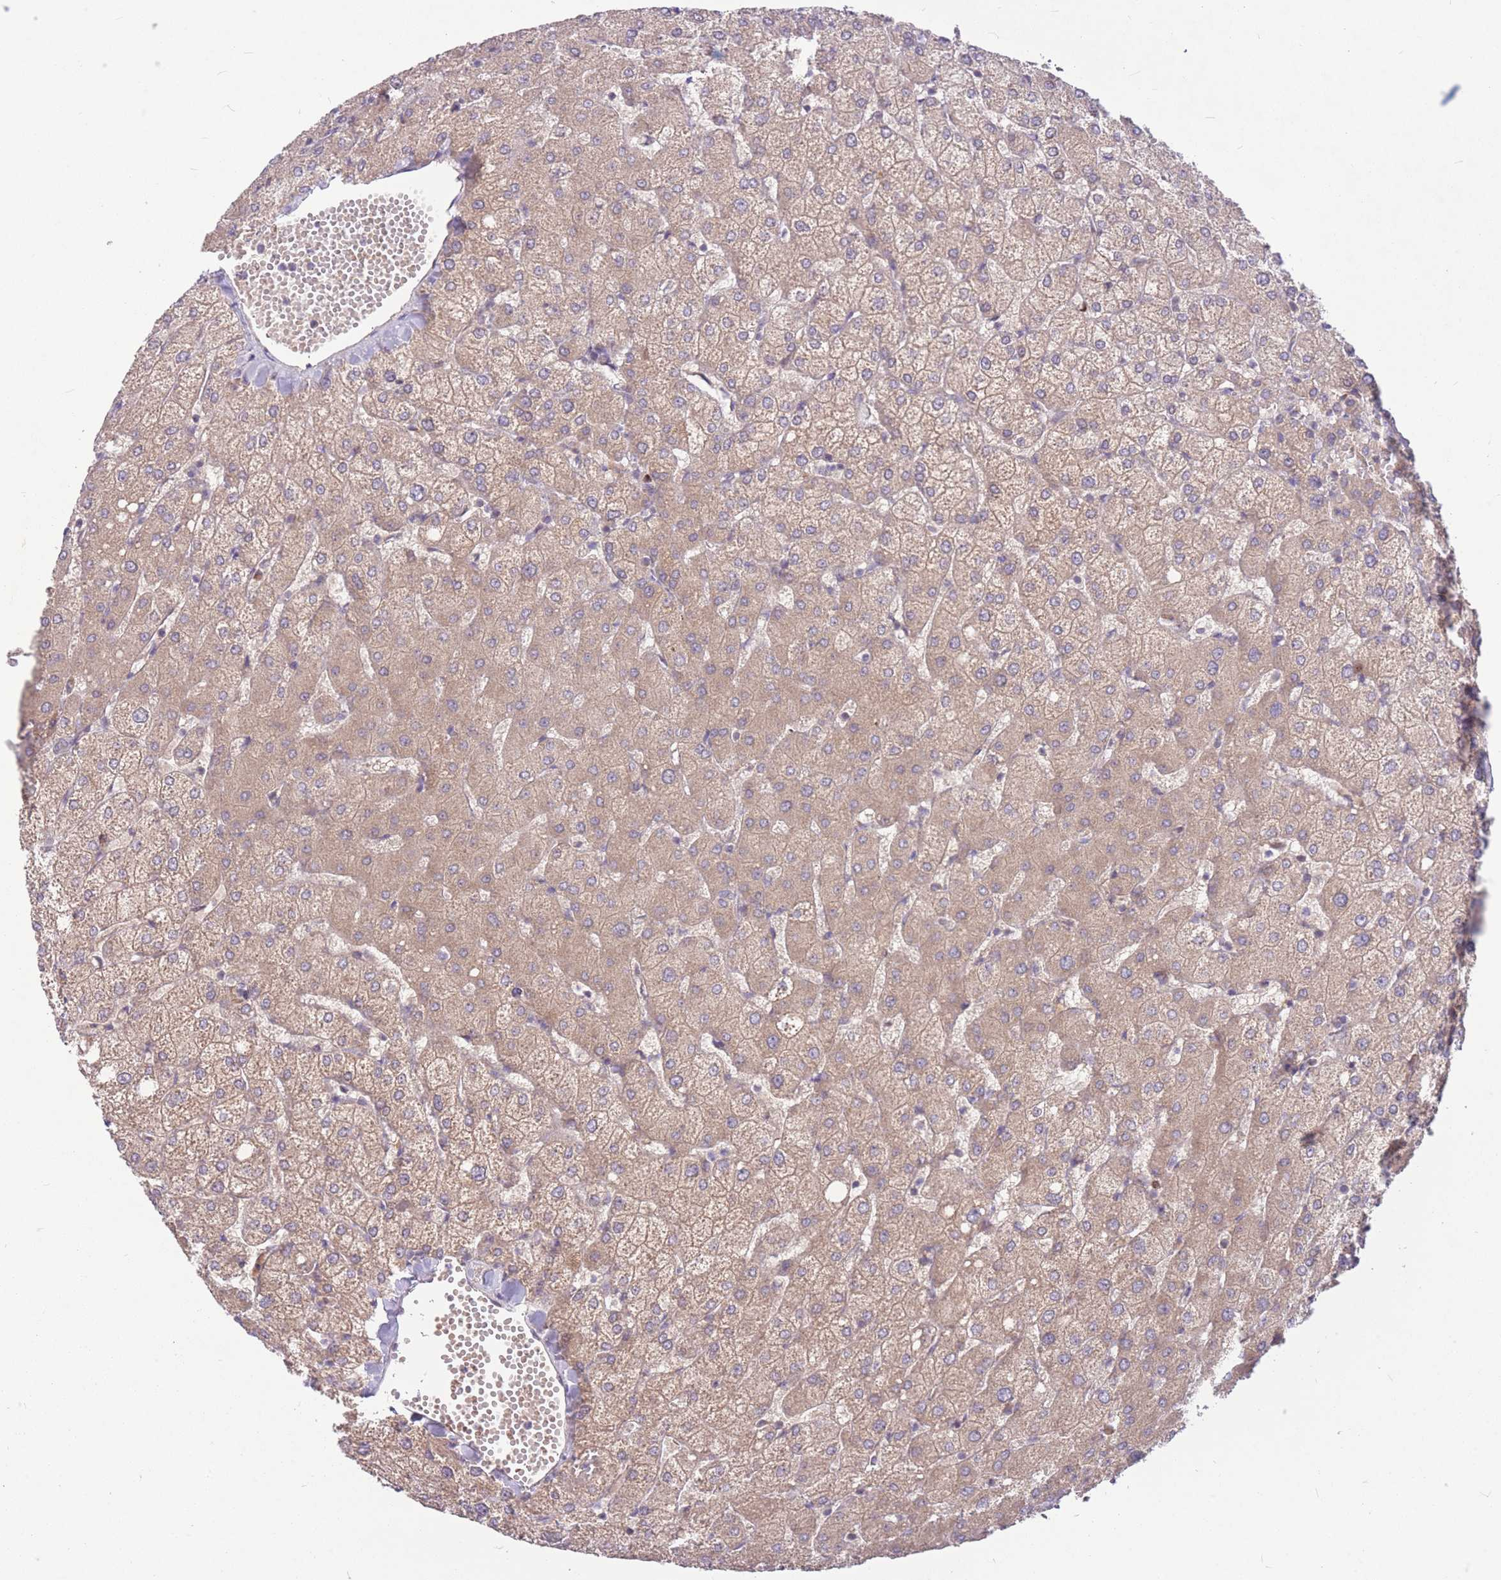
{"staining": {"intensity": "weak", "quantity": ">75%", "location": "cytoplasmic/membranous"}, "tissue": "liver", "cell_type": "Cholangiocytes", "image_type": "normal", "snomed": [{"axis": "morphology", "description": "Normal tissue, NOS"}, {"axis": "topography", "description": "Liver"}], "caption": "A low amount of weak cytoplasmic/membranous expression is appreciated in approximately >75% of cholangiocytes in unremarkable liver.", "gene": "GMNN", "patient": {"sex": "female", "age": 54}}